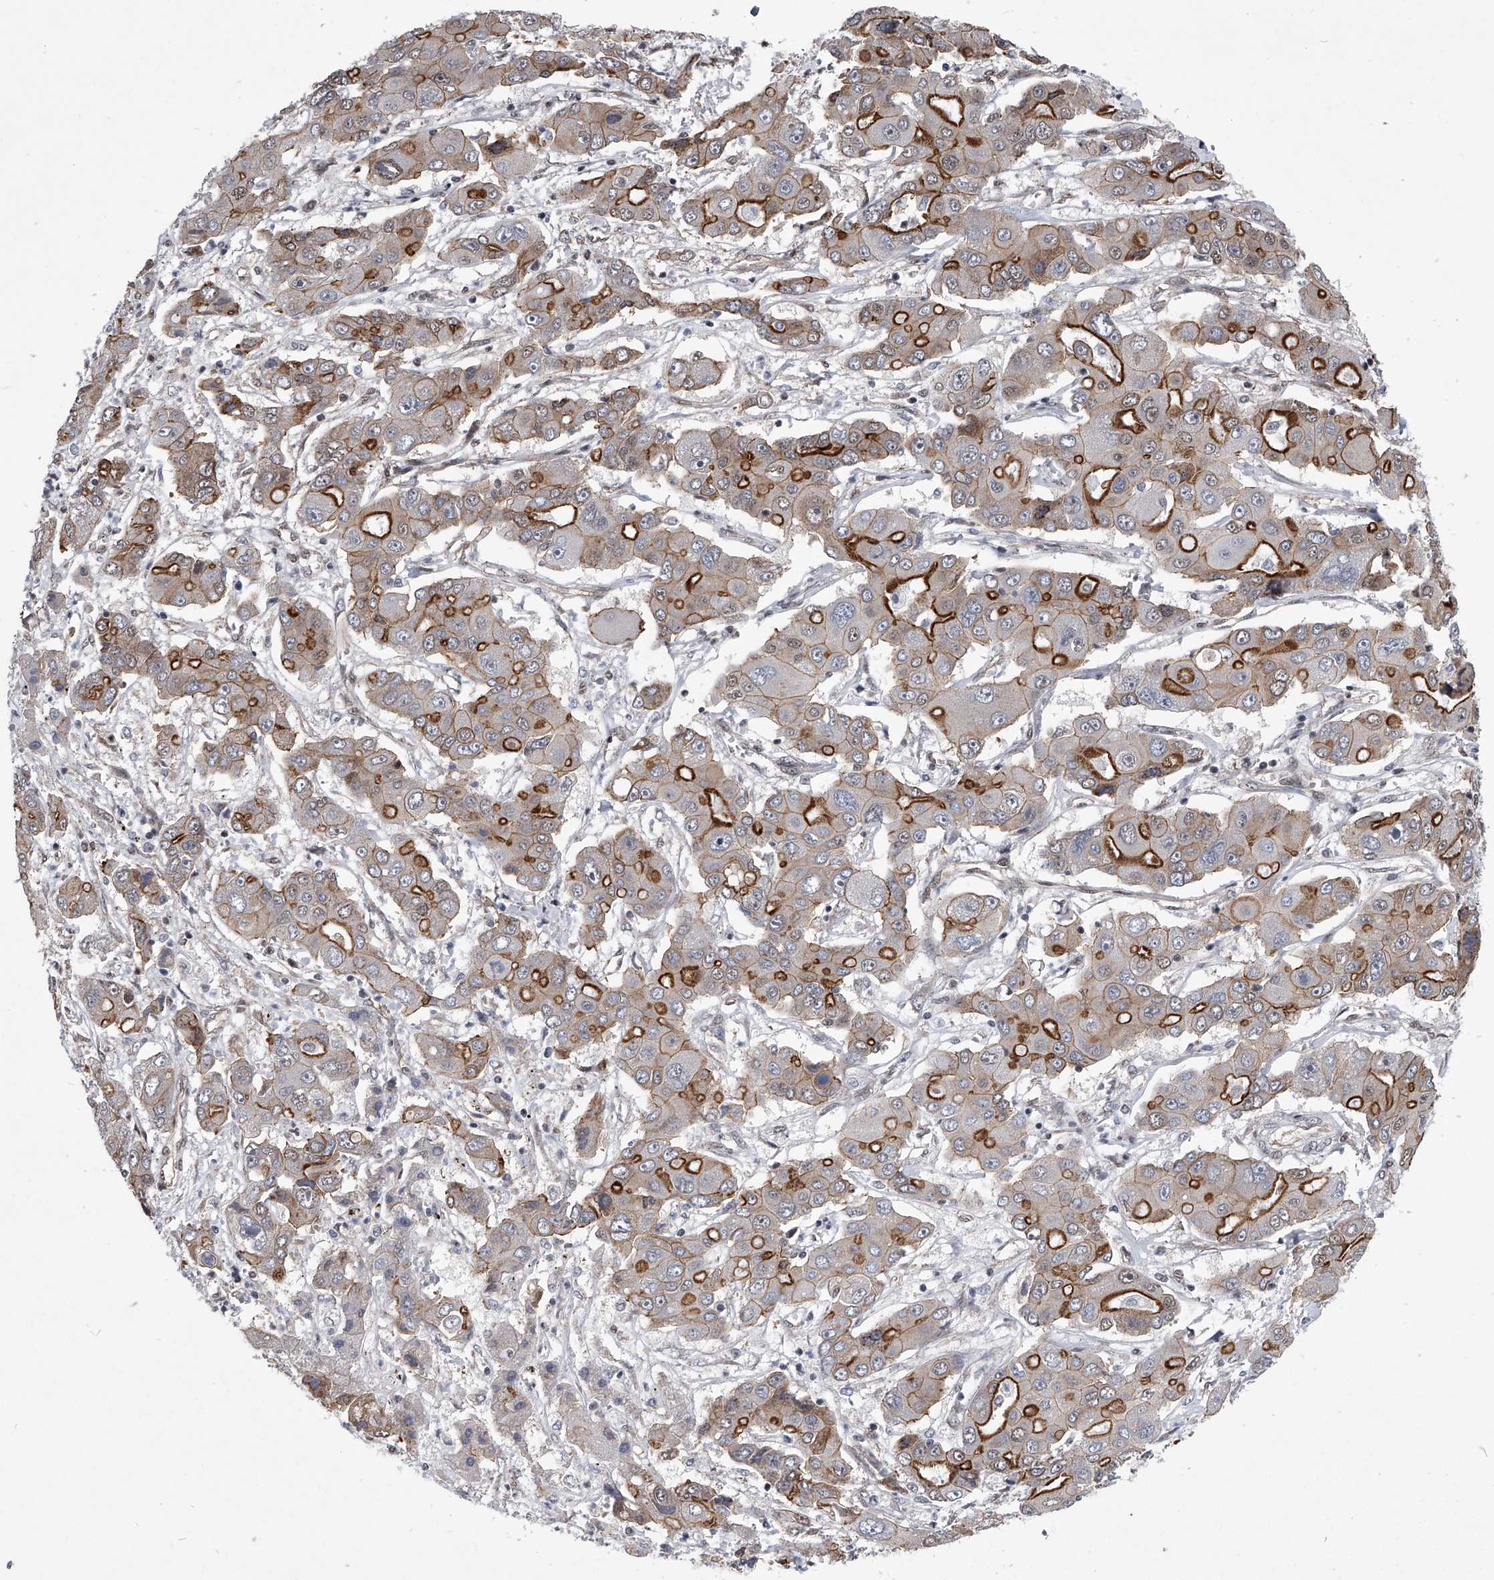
{"staining": {"intensity": "moderate", "quantity": "25%-75%", "location": "cytoplasmic/membranous"}, "tissue": "liver cancer", "cell_type": "Tumor cells", "image_type": "cancer", "snomed": [{"axis": "morphology", "description": "Cholangiocarcinoma"}, {"axis": "topography", "description": "Liver"}], "caption": "Immunohistochemistry micrograph of cholangiocarcinoma (liver) stained for a protein (brown), which demonstrates medium levels of moderate cytoplasmic/membranous expression in approximately 25%-75% of tumor cells.", "gene": "ZNF76", "patient": {"sex": "male", "age": 67}}